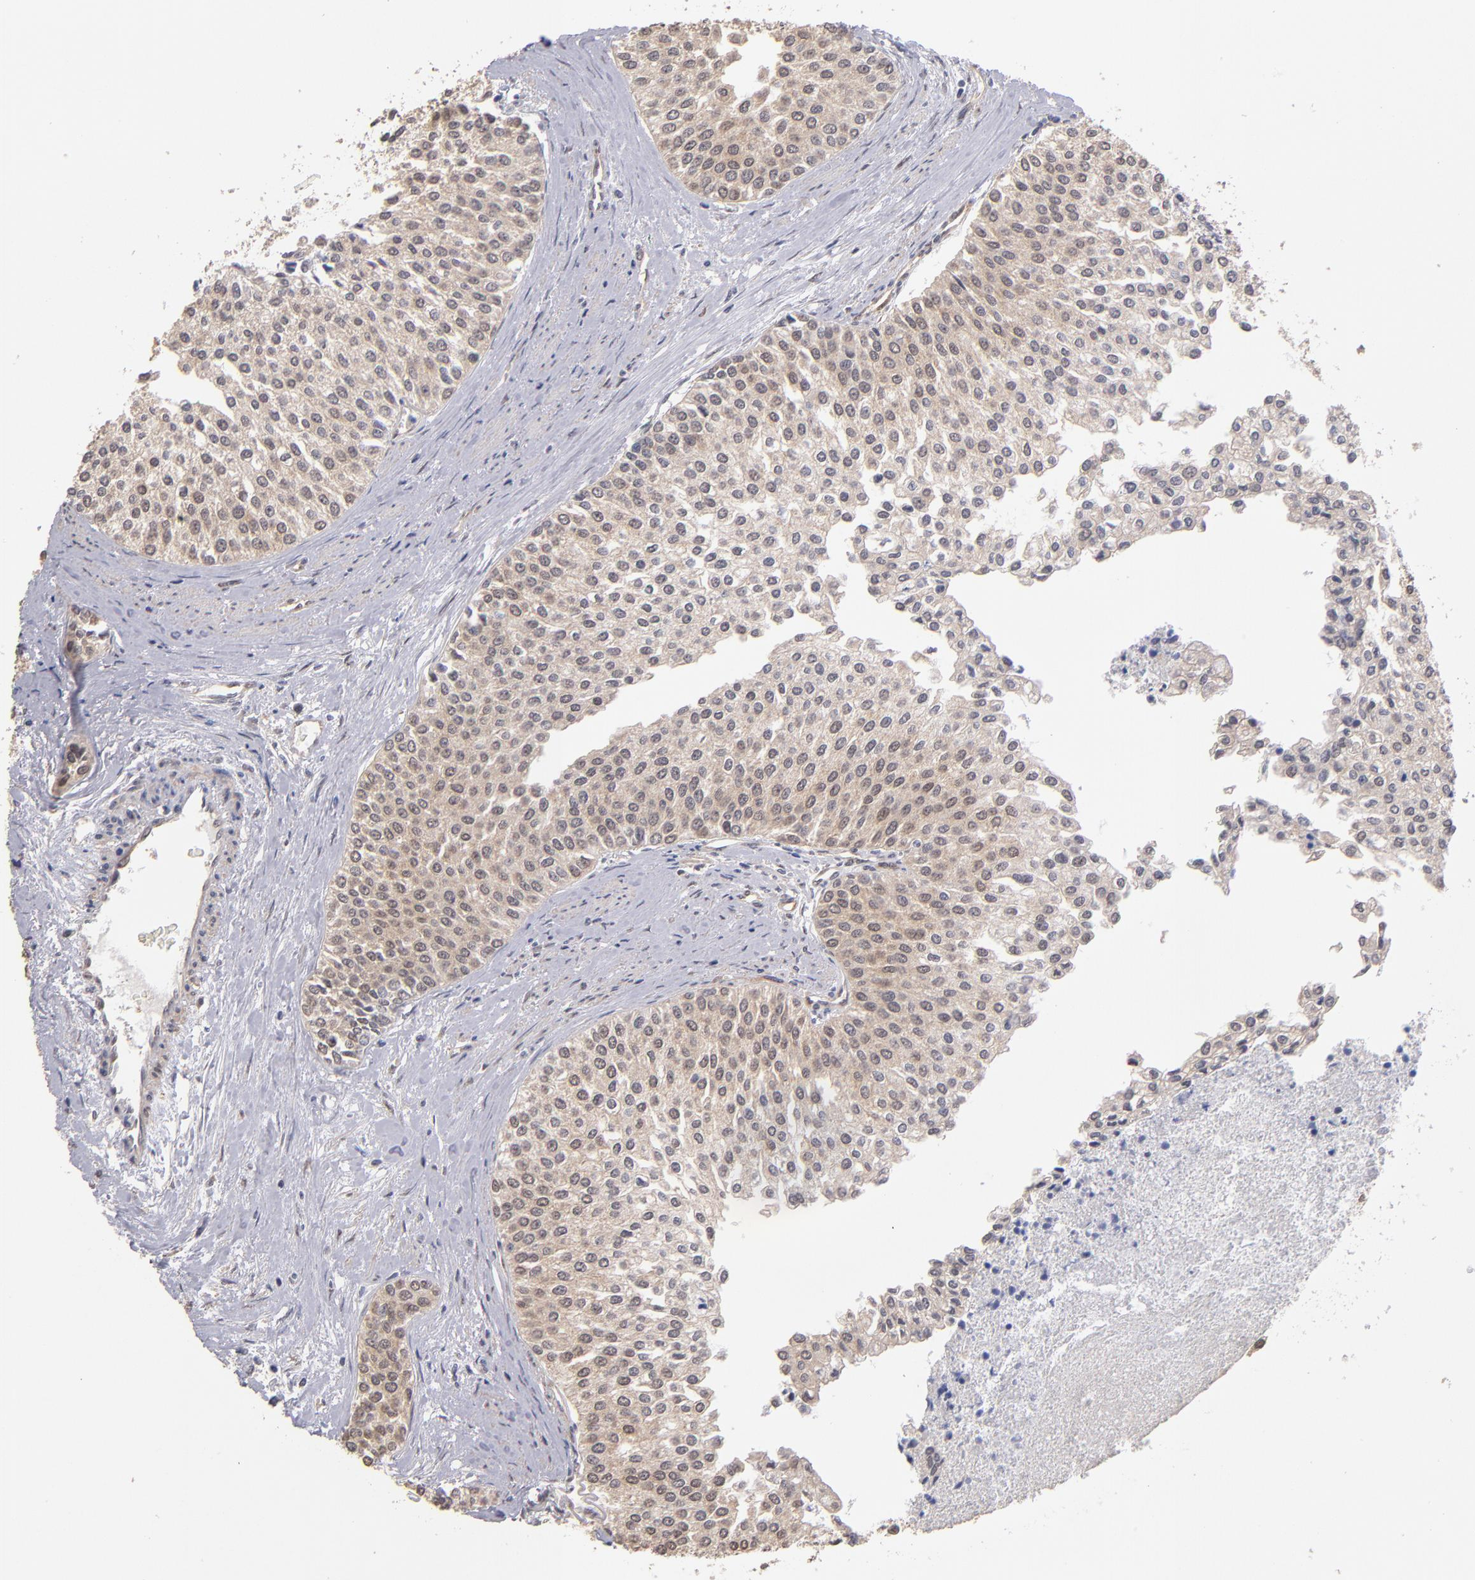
{"staining": {"intensity": "weak", "quantity": ">75%", "location": "cytoplasmic/membranous"}, "tissue": "urothelial cancer", "cell_type": "Tumor cells", "image_type": "cancer", "snomed": [{"axis": "morphology", "description": "Urothelial carcinoma, Low grade"}, {"axis": "topography", "description": "Urinary bladder"}], "caption": "Immunohistochemistry histopathology image of urothelial carcinoma (low-grade) stained for a protein (brown), which displays low levels of weak cytoplasmic/membranous expression in about >75% of tumor cells.", "gene": "PSMD10", "patient": {"sex": "female", "age": 73}}